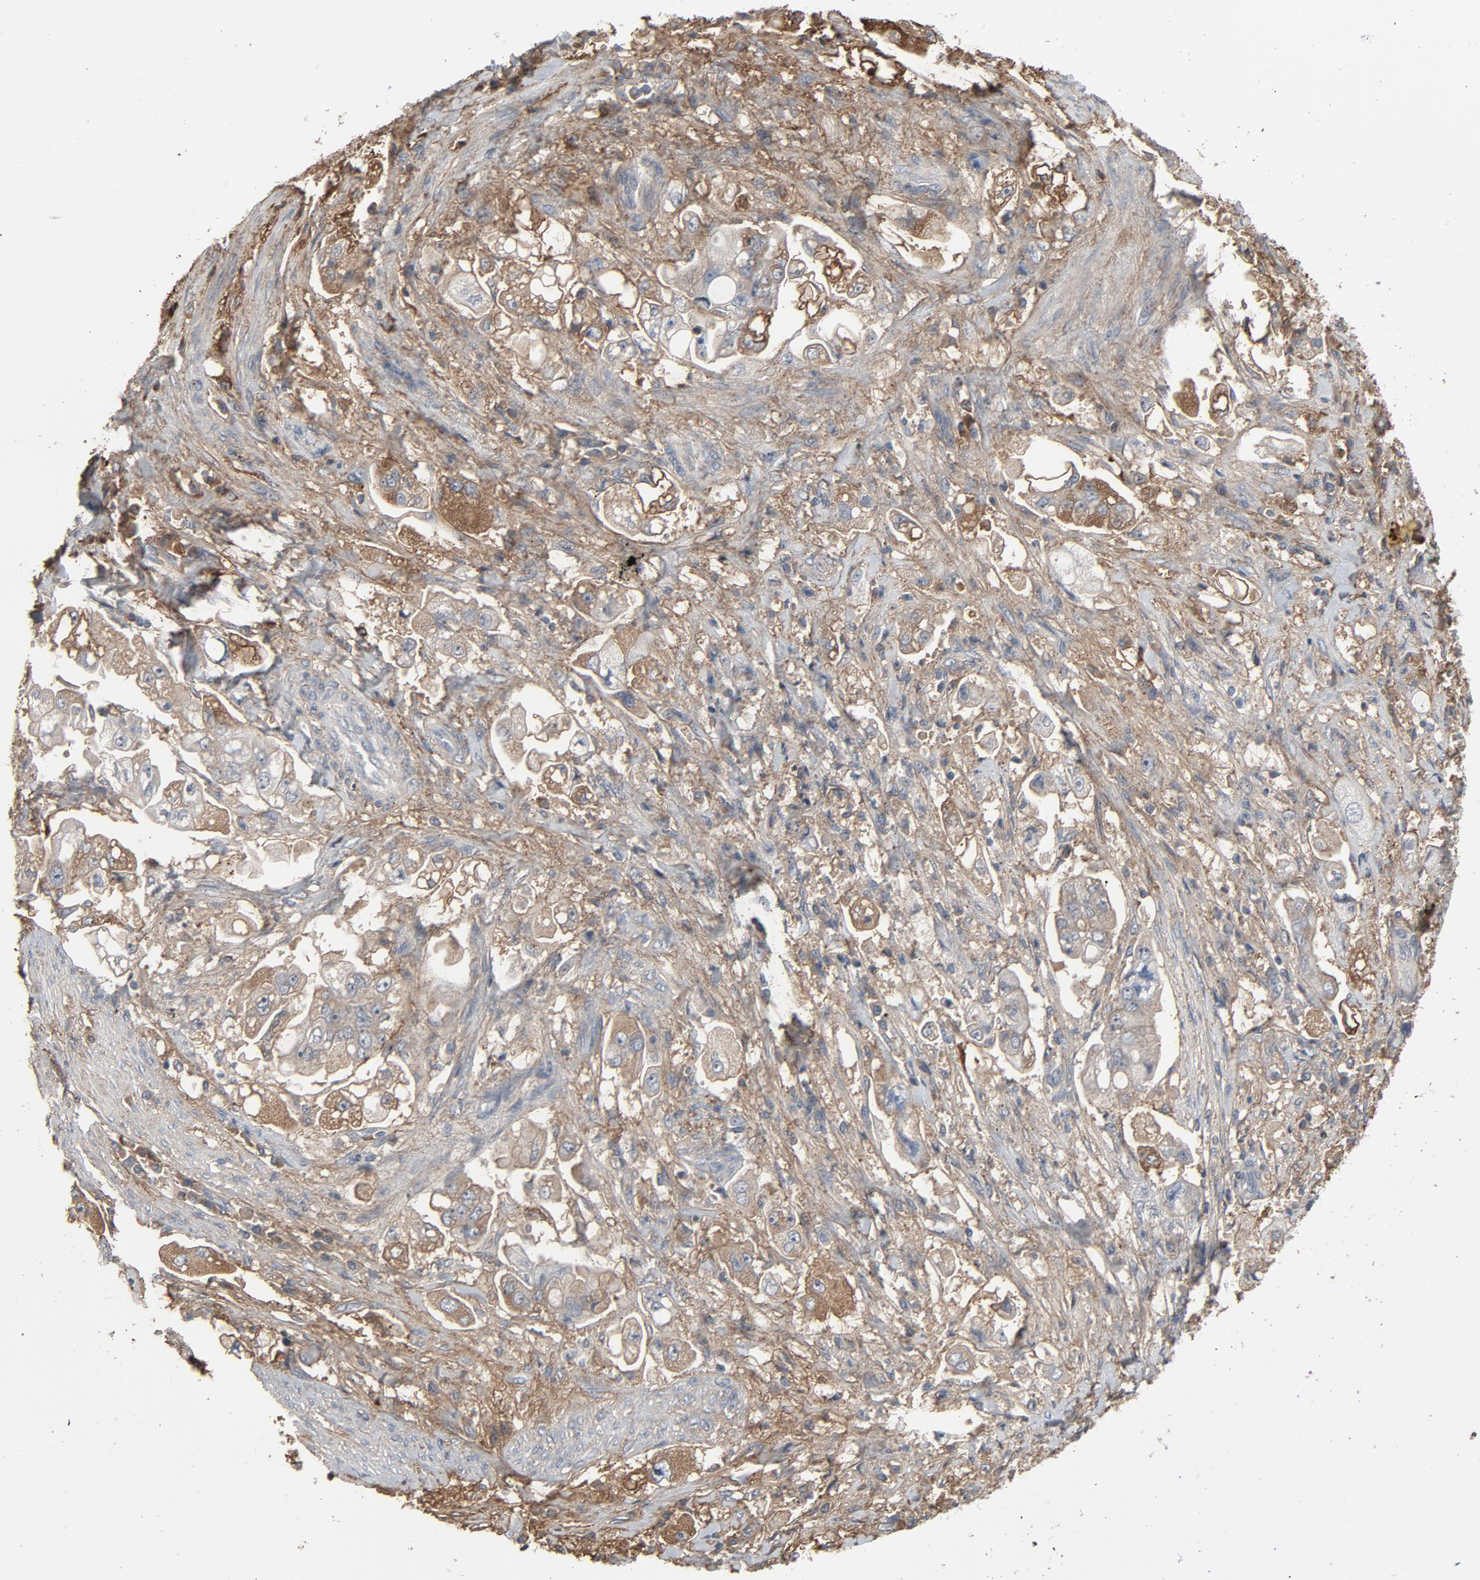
{"staining": {"intensity": "weak", "quantity": "<25%", "location": "cytoplasmic/membranous"}, "tissue": "stomach cancer", "cell_type": "Tumor cells", "image_type": "cancer", "snomed": [{"axis": "morphology", "description": "Adenocarcinoma, NOS"}, {"axis": "topography", "description": "Stomach"}], "caption": "DAB (3,3'-diaminobenzidine) immunohistochemical staining of human stomach cancer (adenocarcinoma) reveals no significant positivity in tumor cells.", "gene": "PDZD4", "patient": {"sex": "male", "age": 62}}